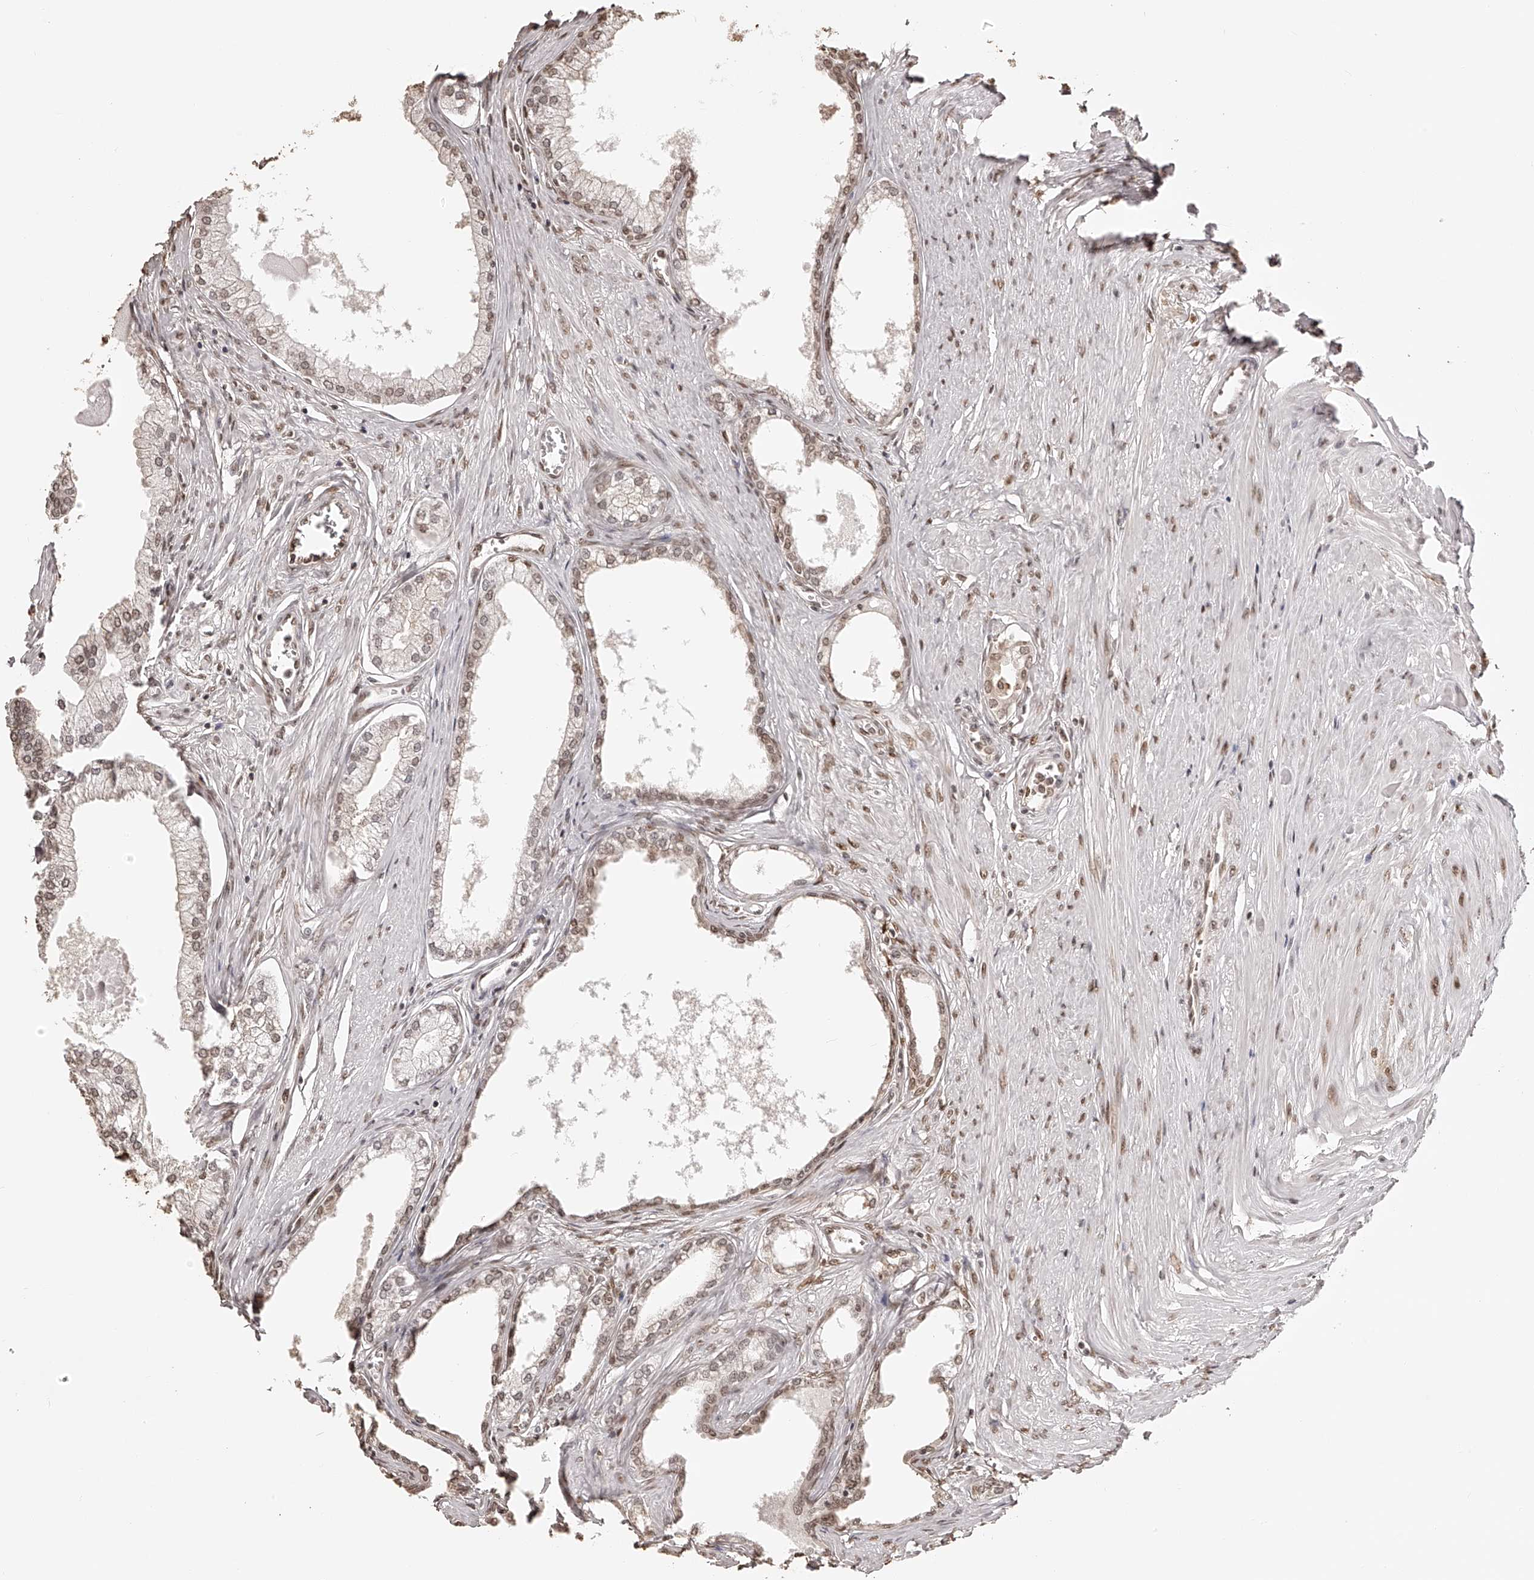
{"staining": {"intensity": "moderate", "quantity": ">75%", "location": "nuclear"}, "tissue": "prostate", "cell_type": "Glandular cells", "image_type": "normal", "snomed": [{"axis": "morphology", "description": "Normal tissue, NOS"}, {"axis": "morphology", "description": "Urothelial carcinoma, Low grade"}, {"axis": "topography", "description": "Urinary bladder"}, {"axis": "topography", "description": "Prostate"}], "caption": "Glandular cells reveal medium levels of moderate nuclear positivity in approximately >75% of cells in unremarkable prostate.", "gene": "ZNF503", "patient": {"sex": "male", "age": 60}}